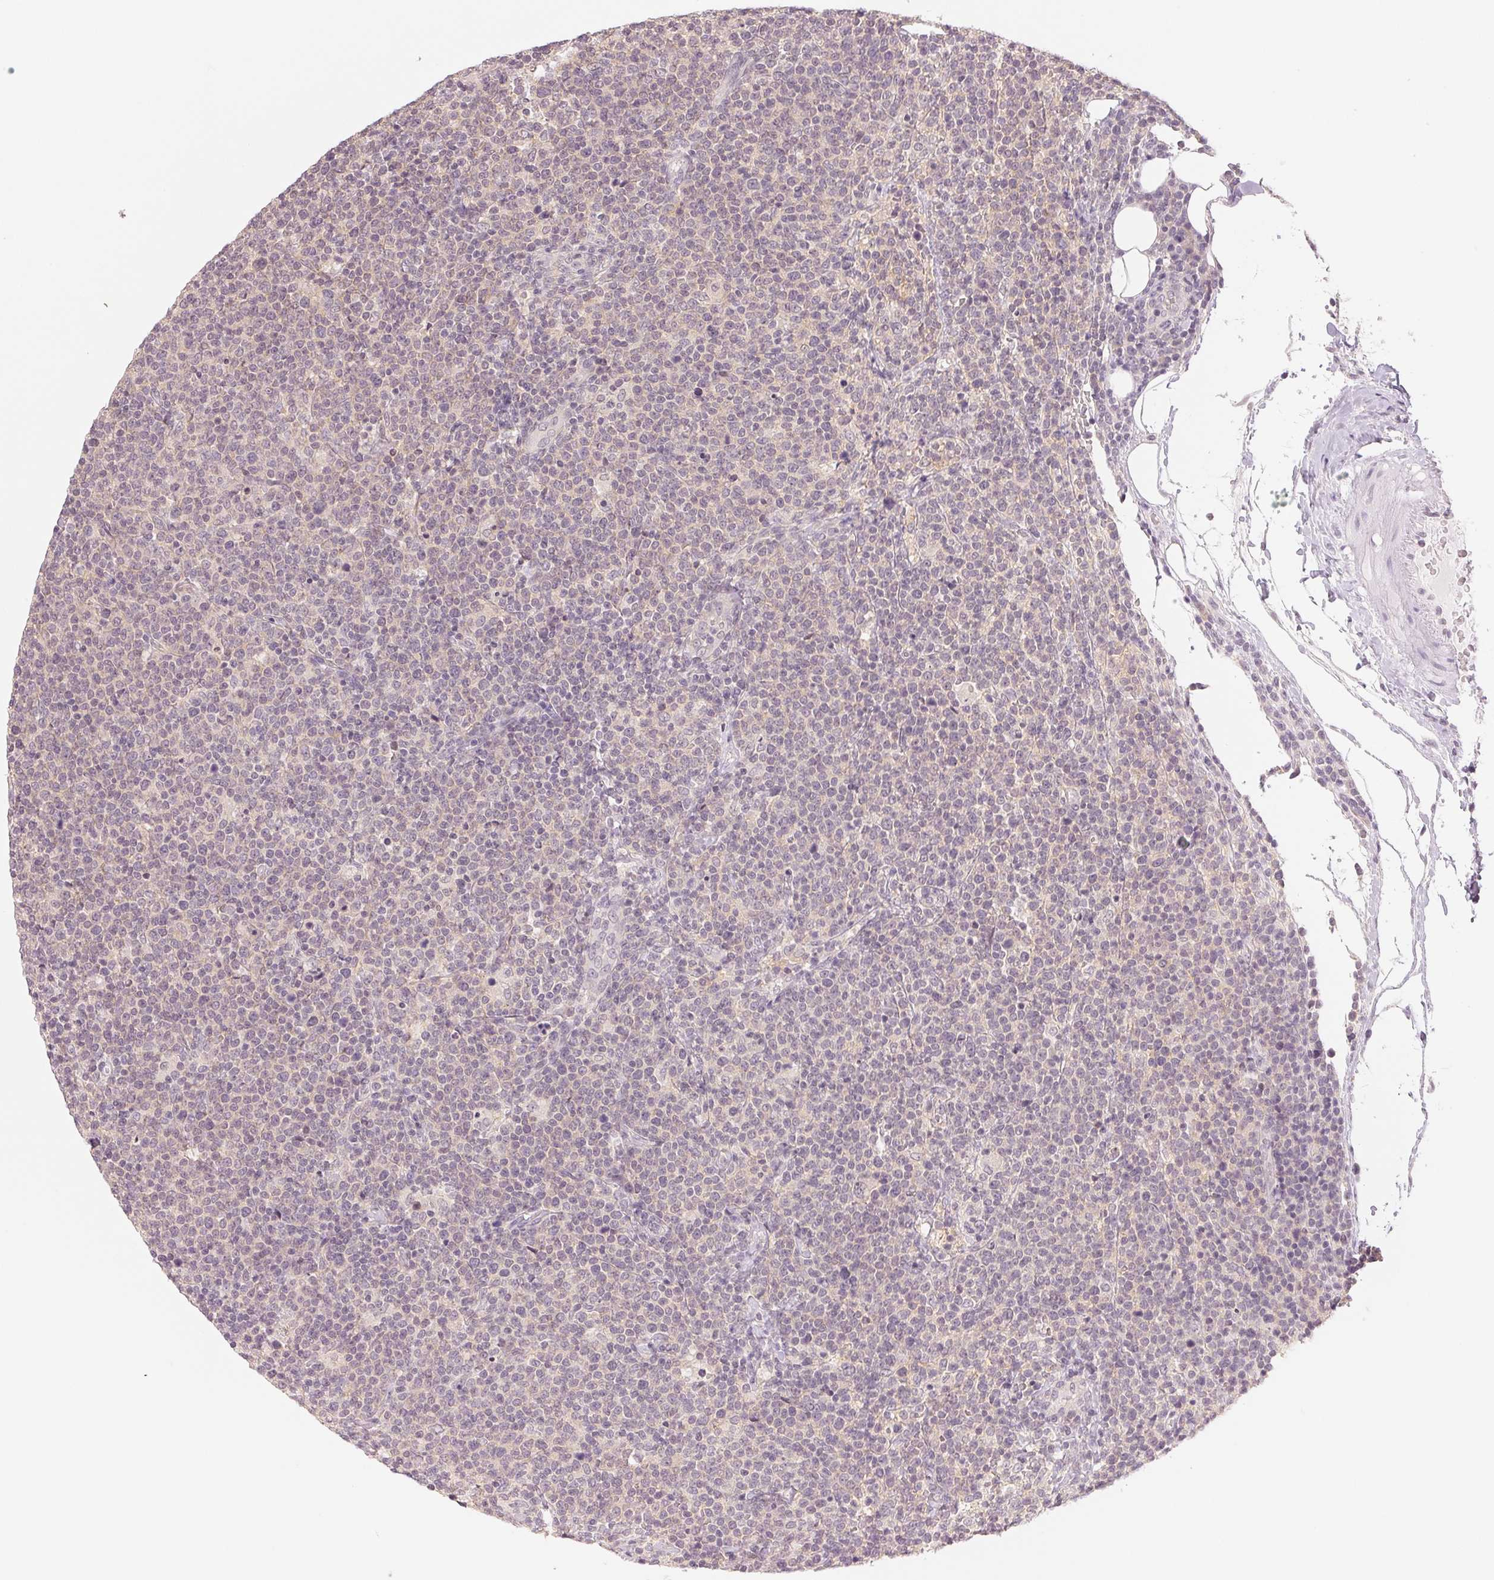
{"staining": {"intensity": "weak", "quantity": "<25%", "location": "nuclear"}, "tissue": "lymphoma", "cell_type": "Tumor cells", "image_type": "cancer", "snomed": [{"axis": "morphology", "description": "Malignant lymphoma, non-Hodgkin's type, High grade"}, {"axis": "topography", "description": "Lymph node"}], "caption": "IHC of human lymphoma reveals no positivity in tumor cells.", "gene": "KPRP", "patient": {"sex": "male", "age": 61}}